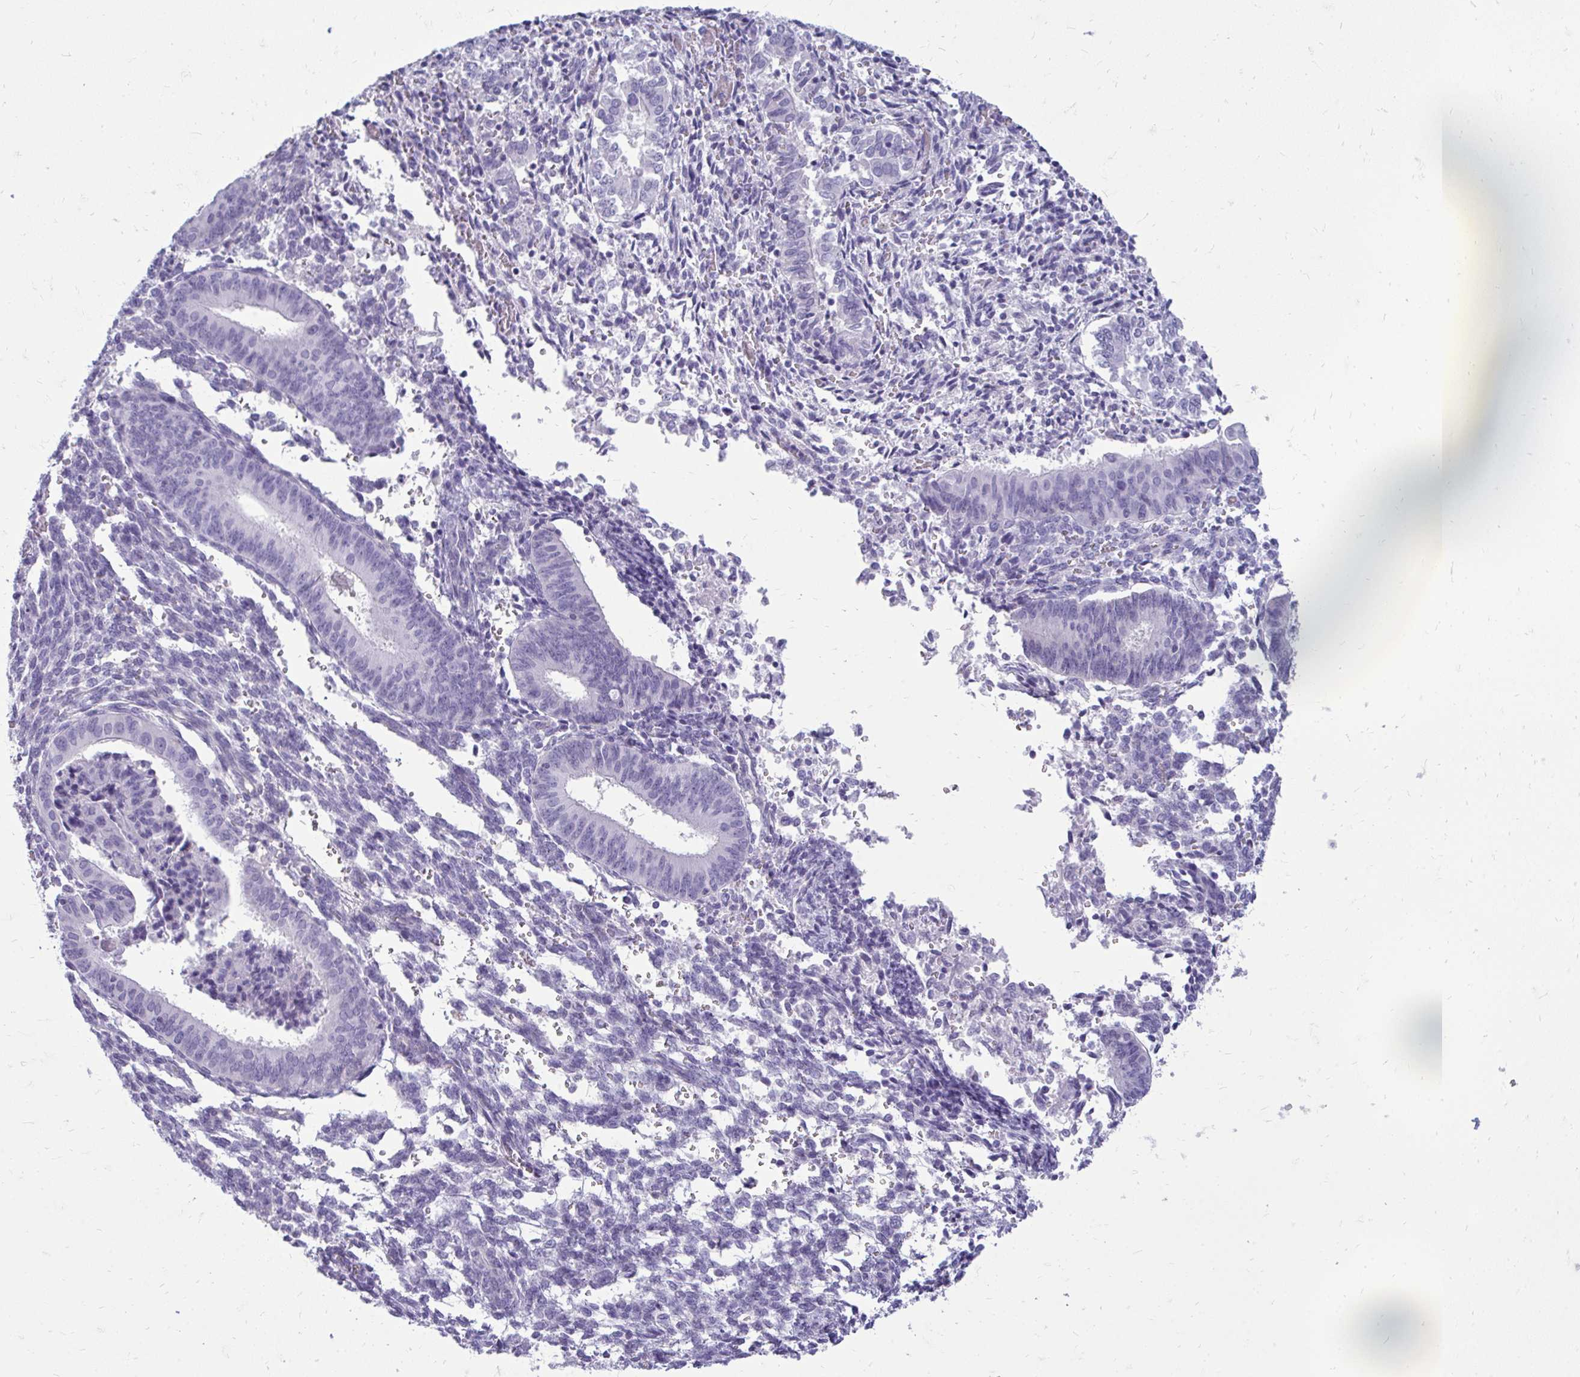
{"staining": {"intensity": "negative", "quantity": "none", "location": "none"}, "tissue": "endometrial cancer", "cell_type": "Tumor cells", "image_type": "cancer", "snomed": [{"axis": "morphology", "description": "Adenocarcinoma, NOS"}, {"axis": "topography", "description": "Endometrium"}], "caption": "IHC micrograph of neoplastic tissue: human endometrial adenocarcinoma stained with DAB shows no significant protein expression in tumor cells.", "gene": "FABP3", "patient": {"sex": "female", "age": 50}}